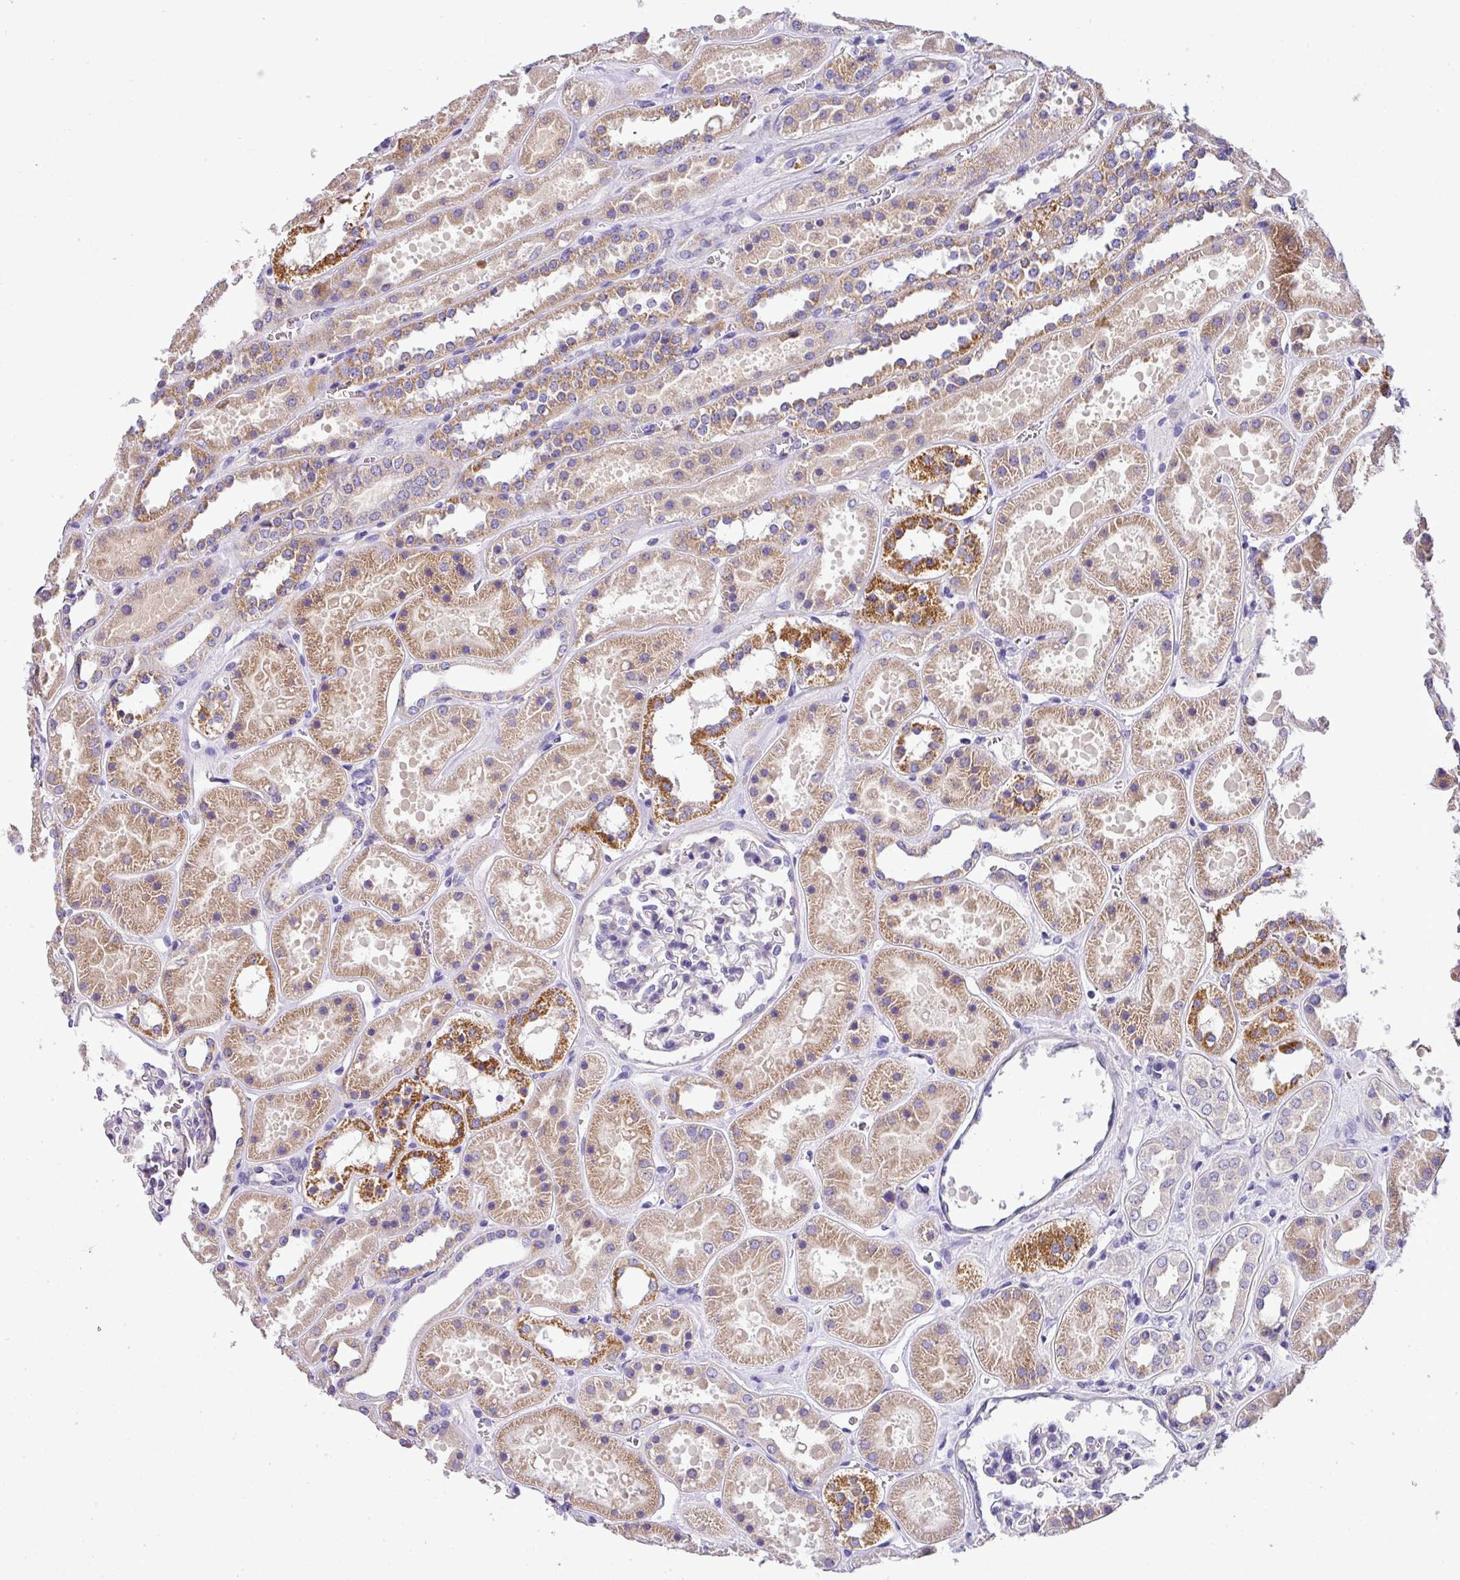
{"staining": {"intensity": "negative", "quantity": "none", "location": "none"}, "tissue": "kidney", "cell_type": "Cells in glomeruli", "image_type": "normal", "snomed": [{"axis": "morphology", "description": "Normal tissue, NOS"}, {"axis": "topography", "description": "Kidney"}], "caption": "IHC of normal kidney exhibits no staining in cells in glomeruli. The staining was performed using DAB (3,3'-diaminobenzidine) to visualize the protein expression in brown, while the nuclei were stained in blue with hematoxylin (Magnification: 20x).", "gene": "ANXA2R", "patient": {"sex": "female", "age": 41}}